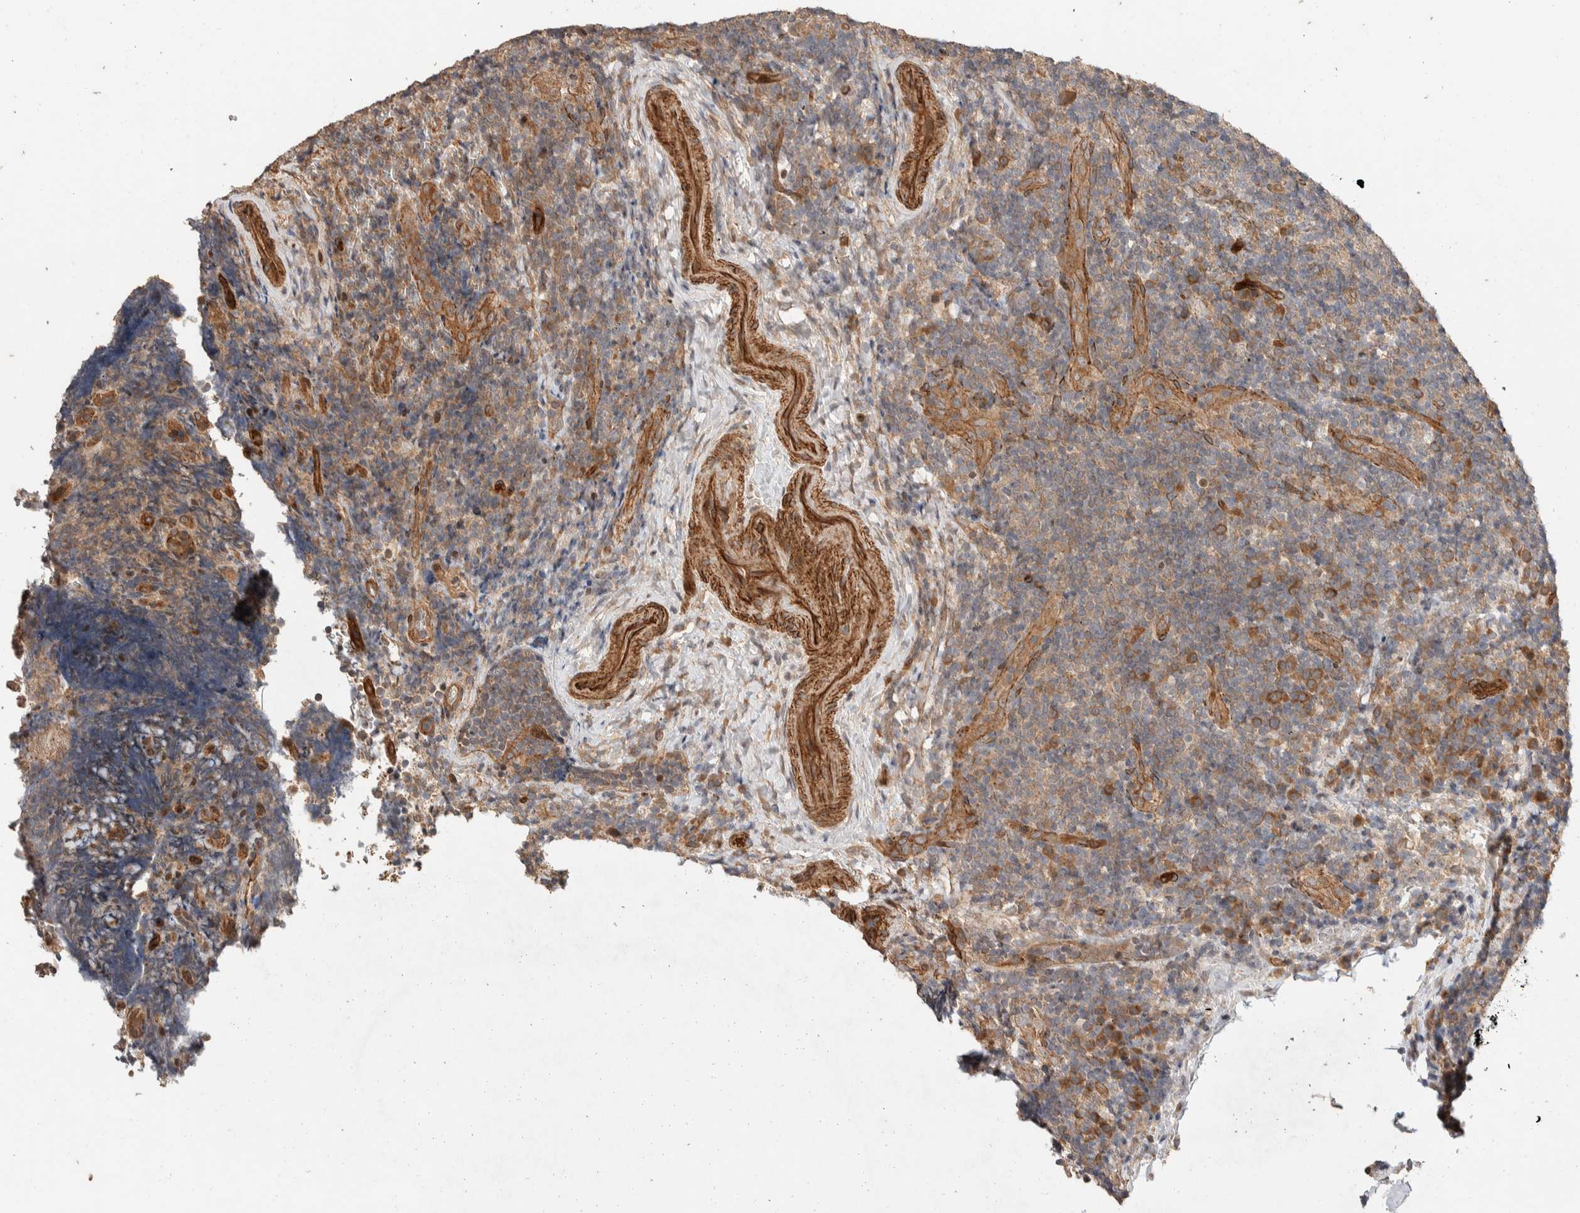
{"staining": {"intensity": "weak", "quantity": ">75%", "location": "cytoplasmic/membranous"}, "tissue": "lymphoma", "cell_type": "Tumor cells", "image_type": "cancer", "snomed": [{"axis": "morphology", "description": "Malignant lymphoma, non-Hodgkin's type, High grade"}, {"axis": "topography", "description": "Tonsil"}], "caption": "Weak cytoplasmic/membranous staining for a protein is appreciated in approximately >75% of tumor cells of malignant lymphoma, non-Hodgkin's type (high-grade) using immunohistochemistry.", "gene": "ERC1", "patient": {"sex": "female", "age": 36}}